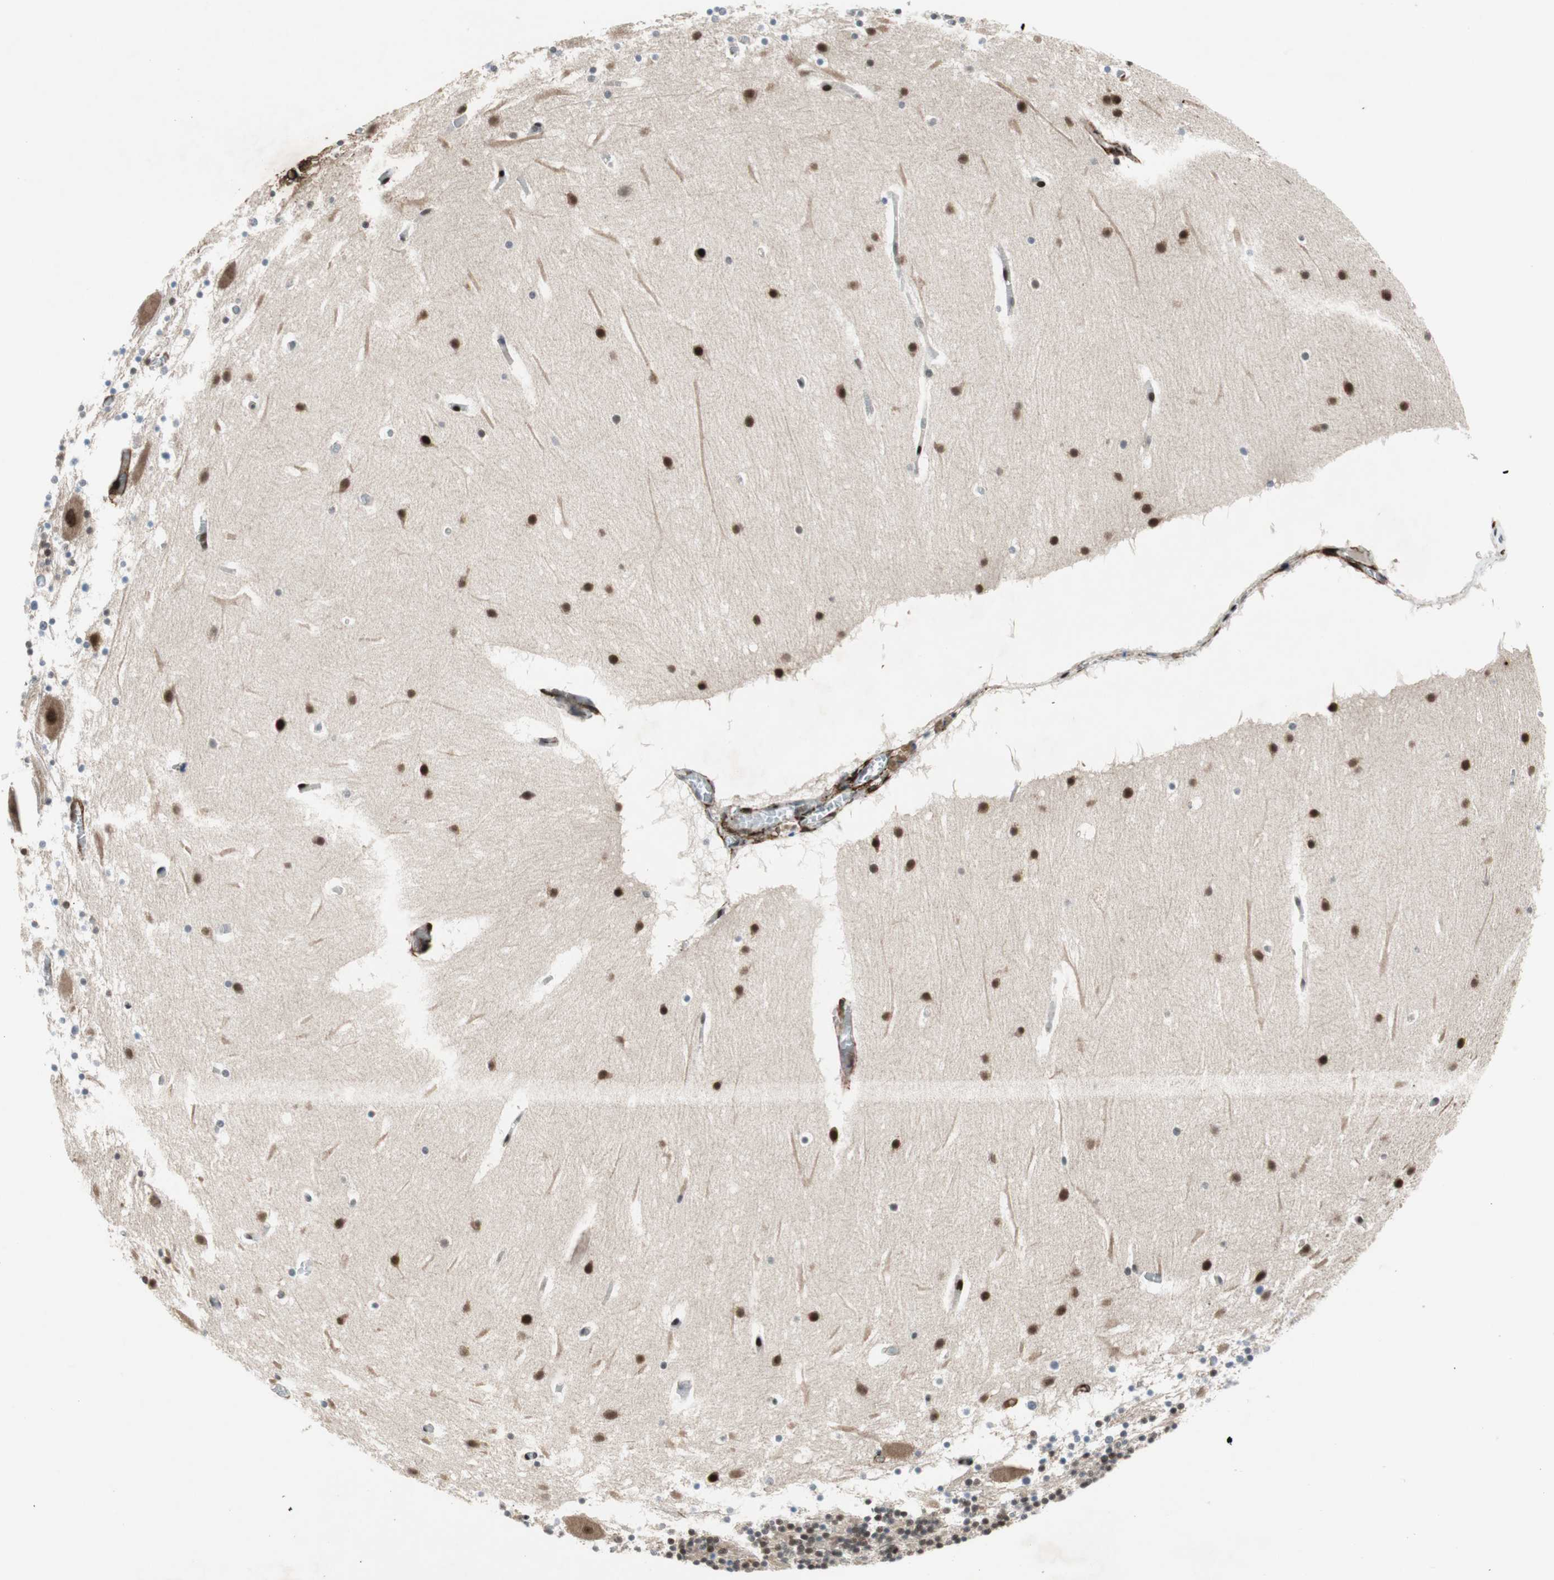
{"staining": {"intensity": "moderate", "quantity": ">75%", "location": "nuclear"}, "tissue": "cerebellum", "cell_type": "Cells in granular layer", "image_type": "normal", "snomed": [{"axis": "morphology", "description": "Normal tissue, NOS"}, {"axis": "topography", "description": "Cerebellum"}], "caption": "This photomicrograph exhibits immunohistochemistry (IHC) staining of normal human cerebellum, with medium moderate nuclear positivity in approximately >75% of cells in granular layer.", "gene": "FBXO44", "patient": {"sex": "male", "age": 45}}